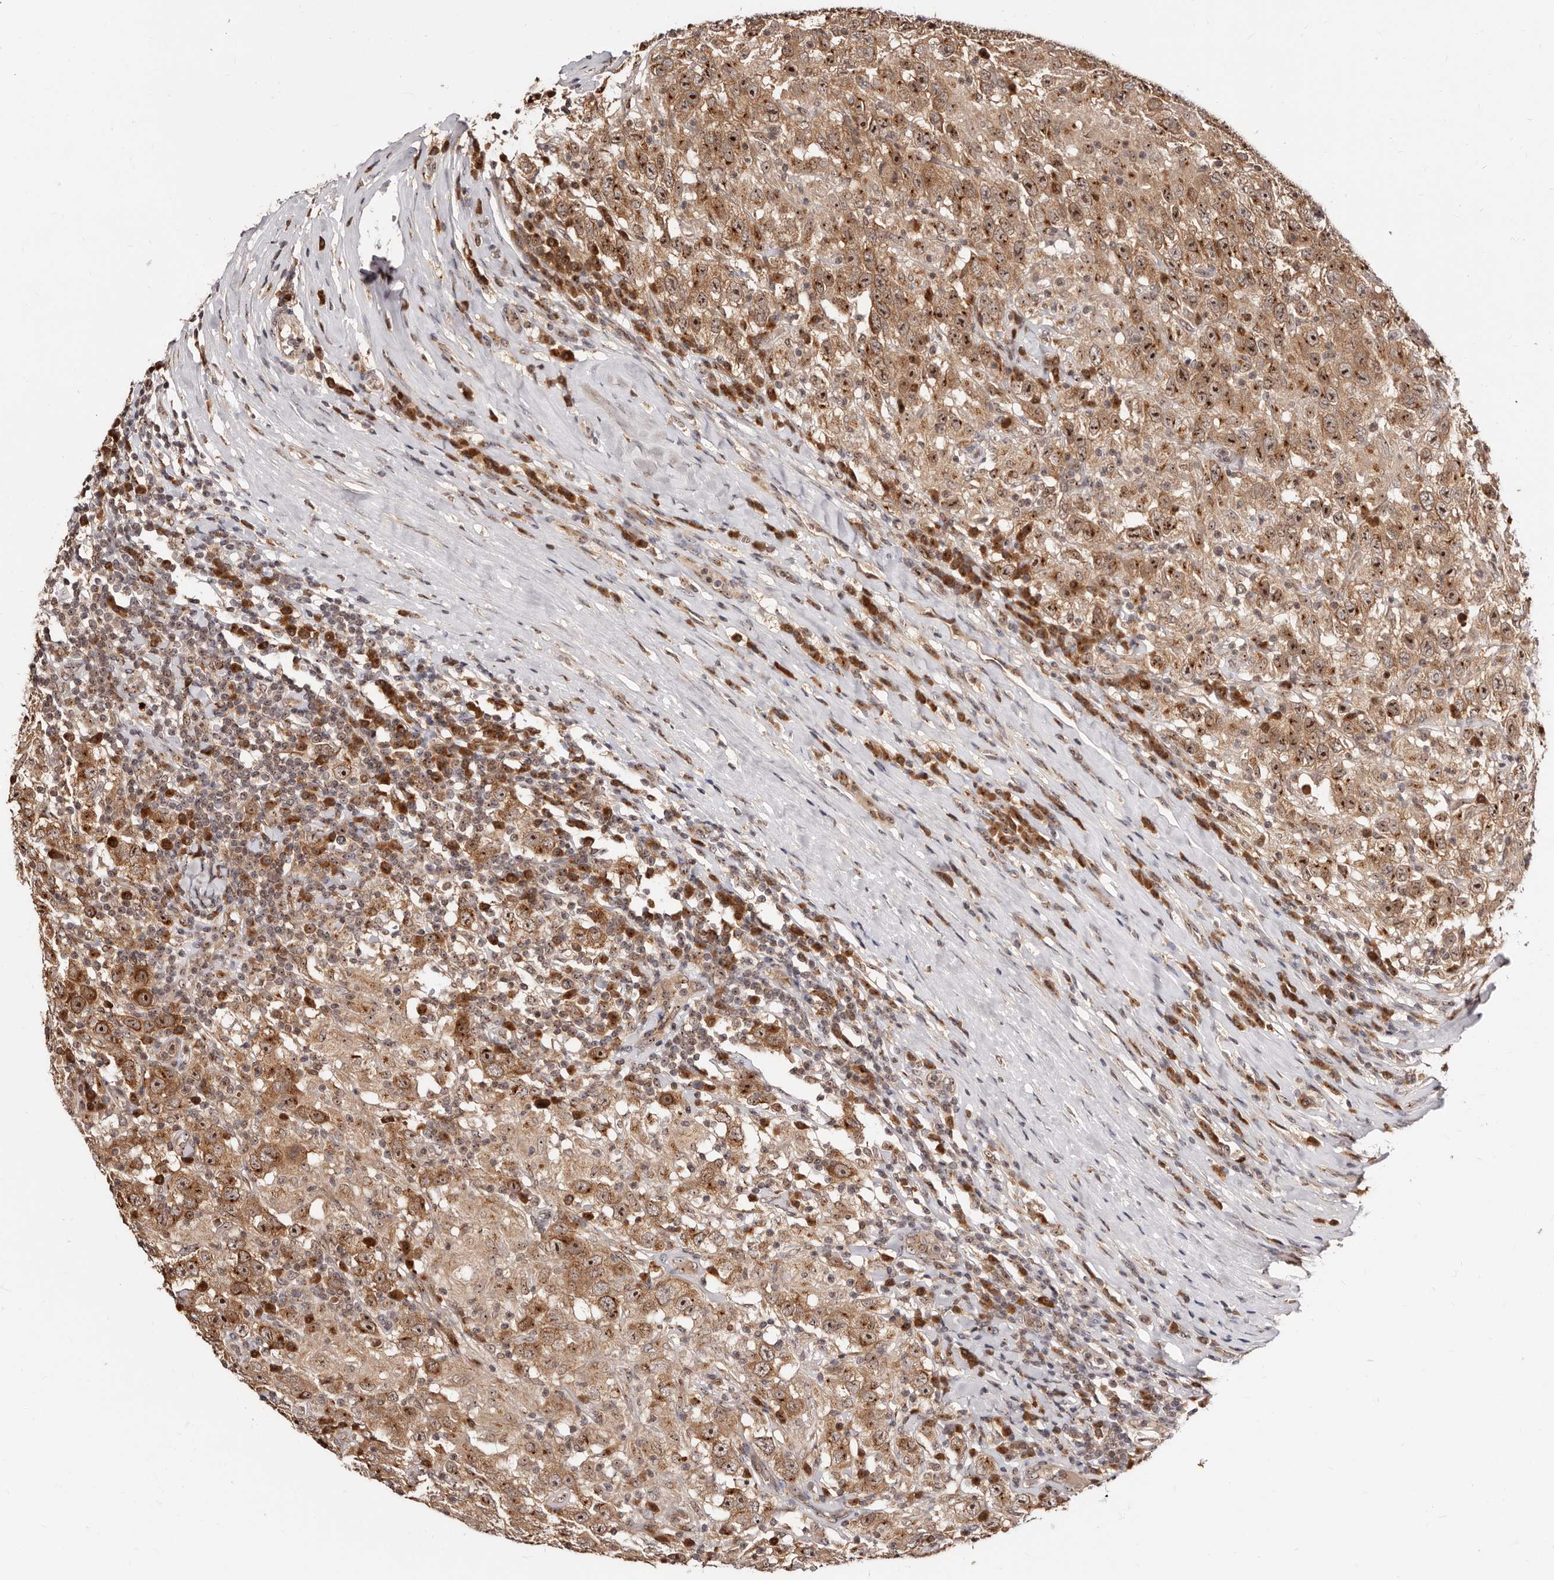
{"staining": {"intensity": "strong", "quantity": ">75%", "location": "cytoplasmic/membranous,nuclear"}, "tissue": "testis cancer", "cell_type": "Tumor cells", "image_type": "cancer", "snomed": [{"axis": "morphology", "description": "Seminoma, NOS"}, {"axis": "topography", "description": "Testis"}], "caption": "The histopathology image reveals immunohistochemical staining of testis cancer (seminoma). There is strong cytoplasmic/membranous and nuclear positivity is seen in about >75% of tumor cells.", "gene": "APOL6", "patient": {"sex": "male", "age": 41}}